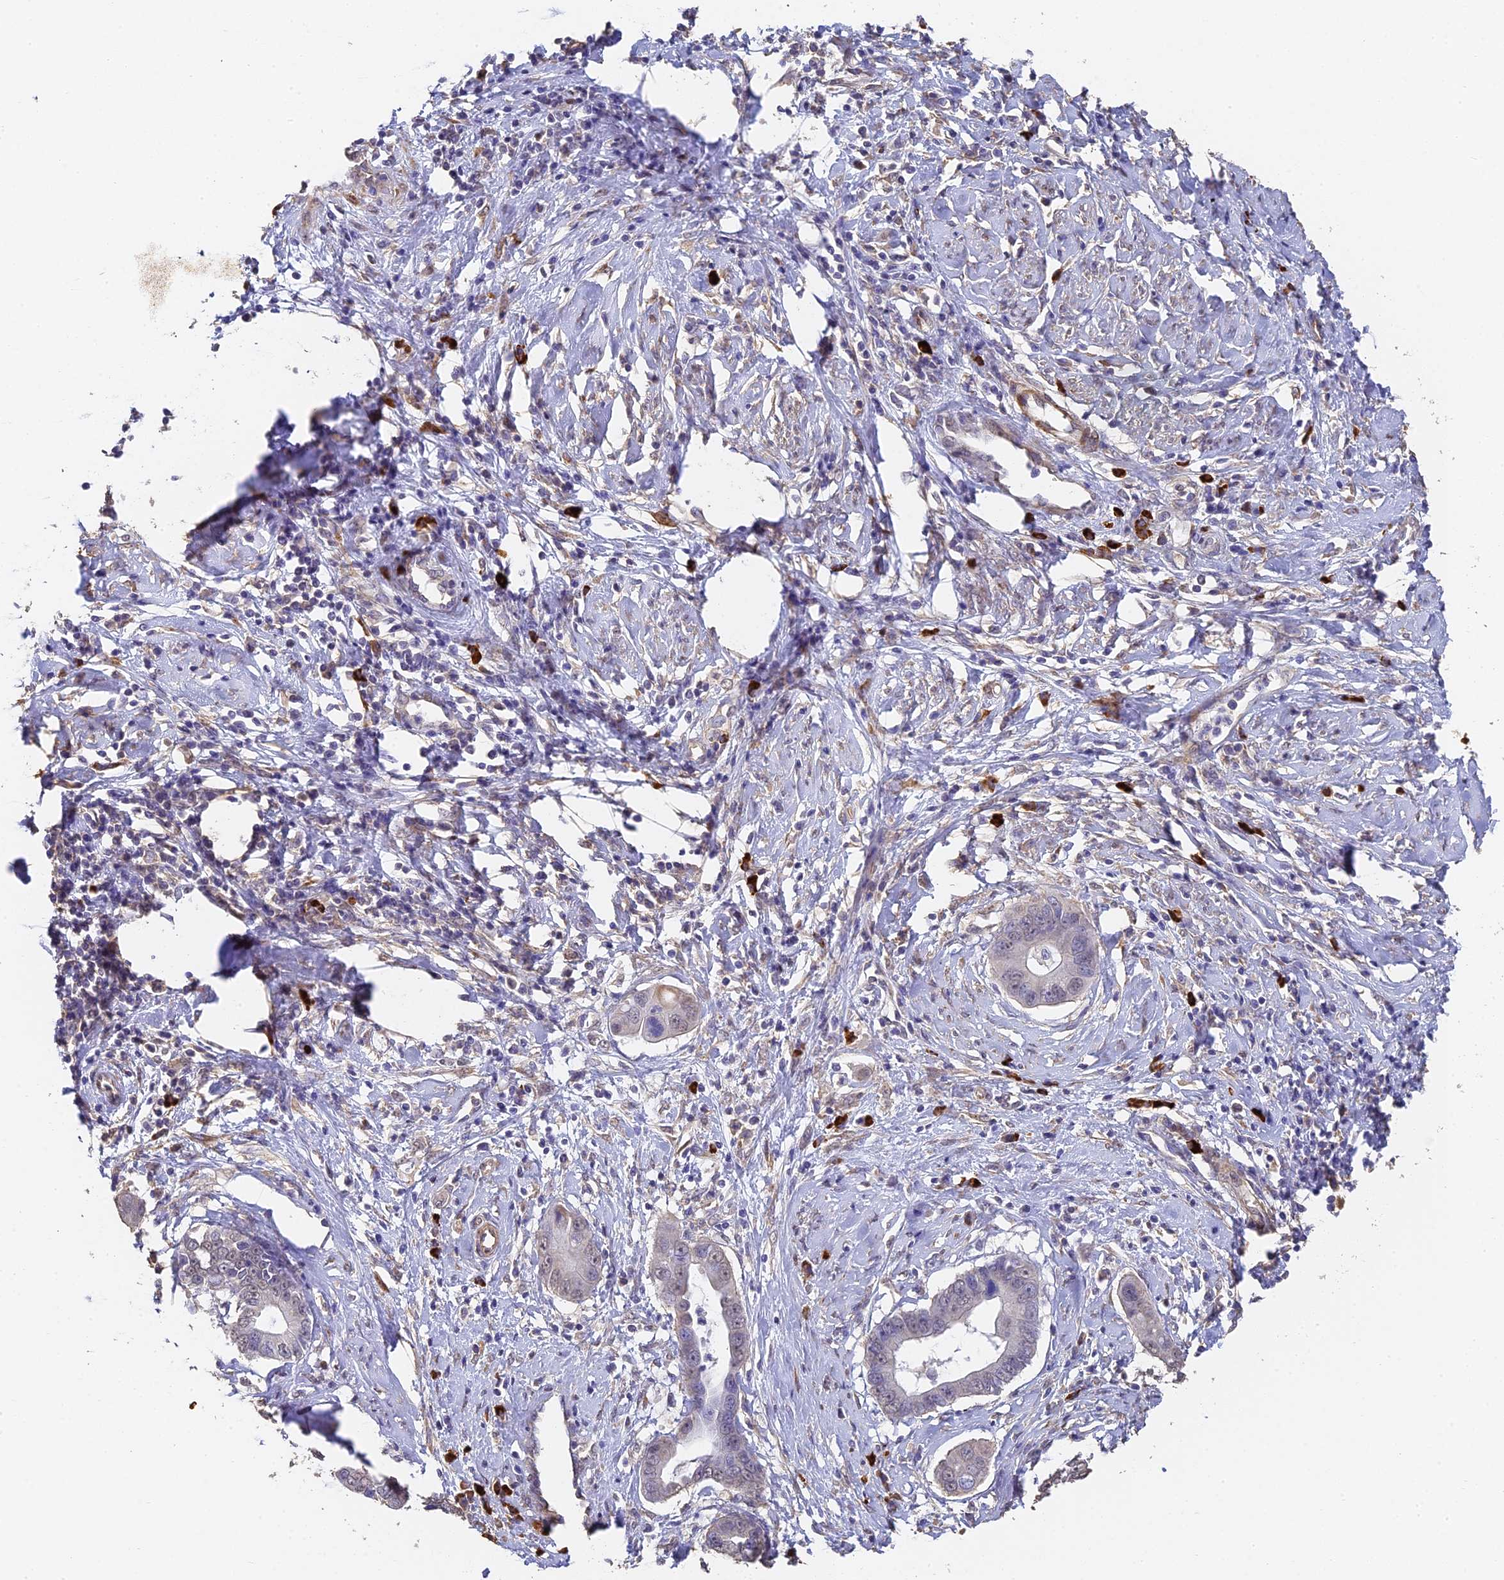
{"staining": {"intensity": "weak", "quantity": "<25%", "location": "cytoplasmic/membranous,nuclear"}, "tissue": "cervical cancer", "cell_type": "Tumor cells", "image_type": "cancer", "snomed": [{"axis": "morphology", "description": "Adenocarcinoma, NOS"}, {"axis": "topography", "description": "Cervix"}], "caption": "This is an immunohistochemistry (IHC) photomicrograph of adenocarcinoma (cervical). There is no staining in tumor cells.", "gene": "SLC11A1", "patient": {"sex": "female", "age": 44}}